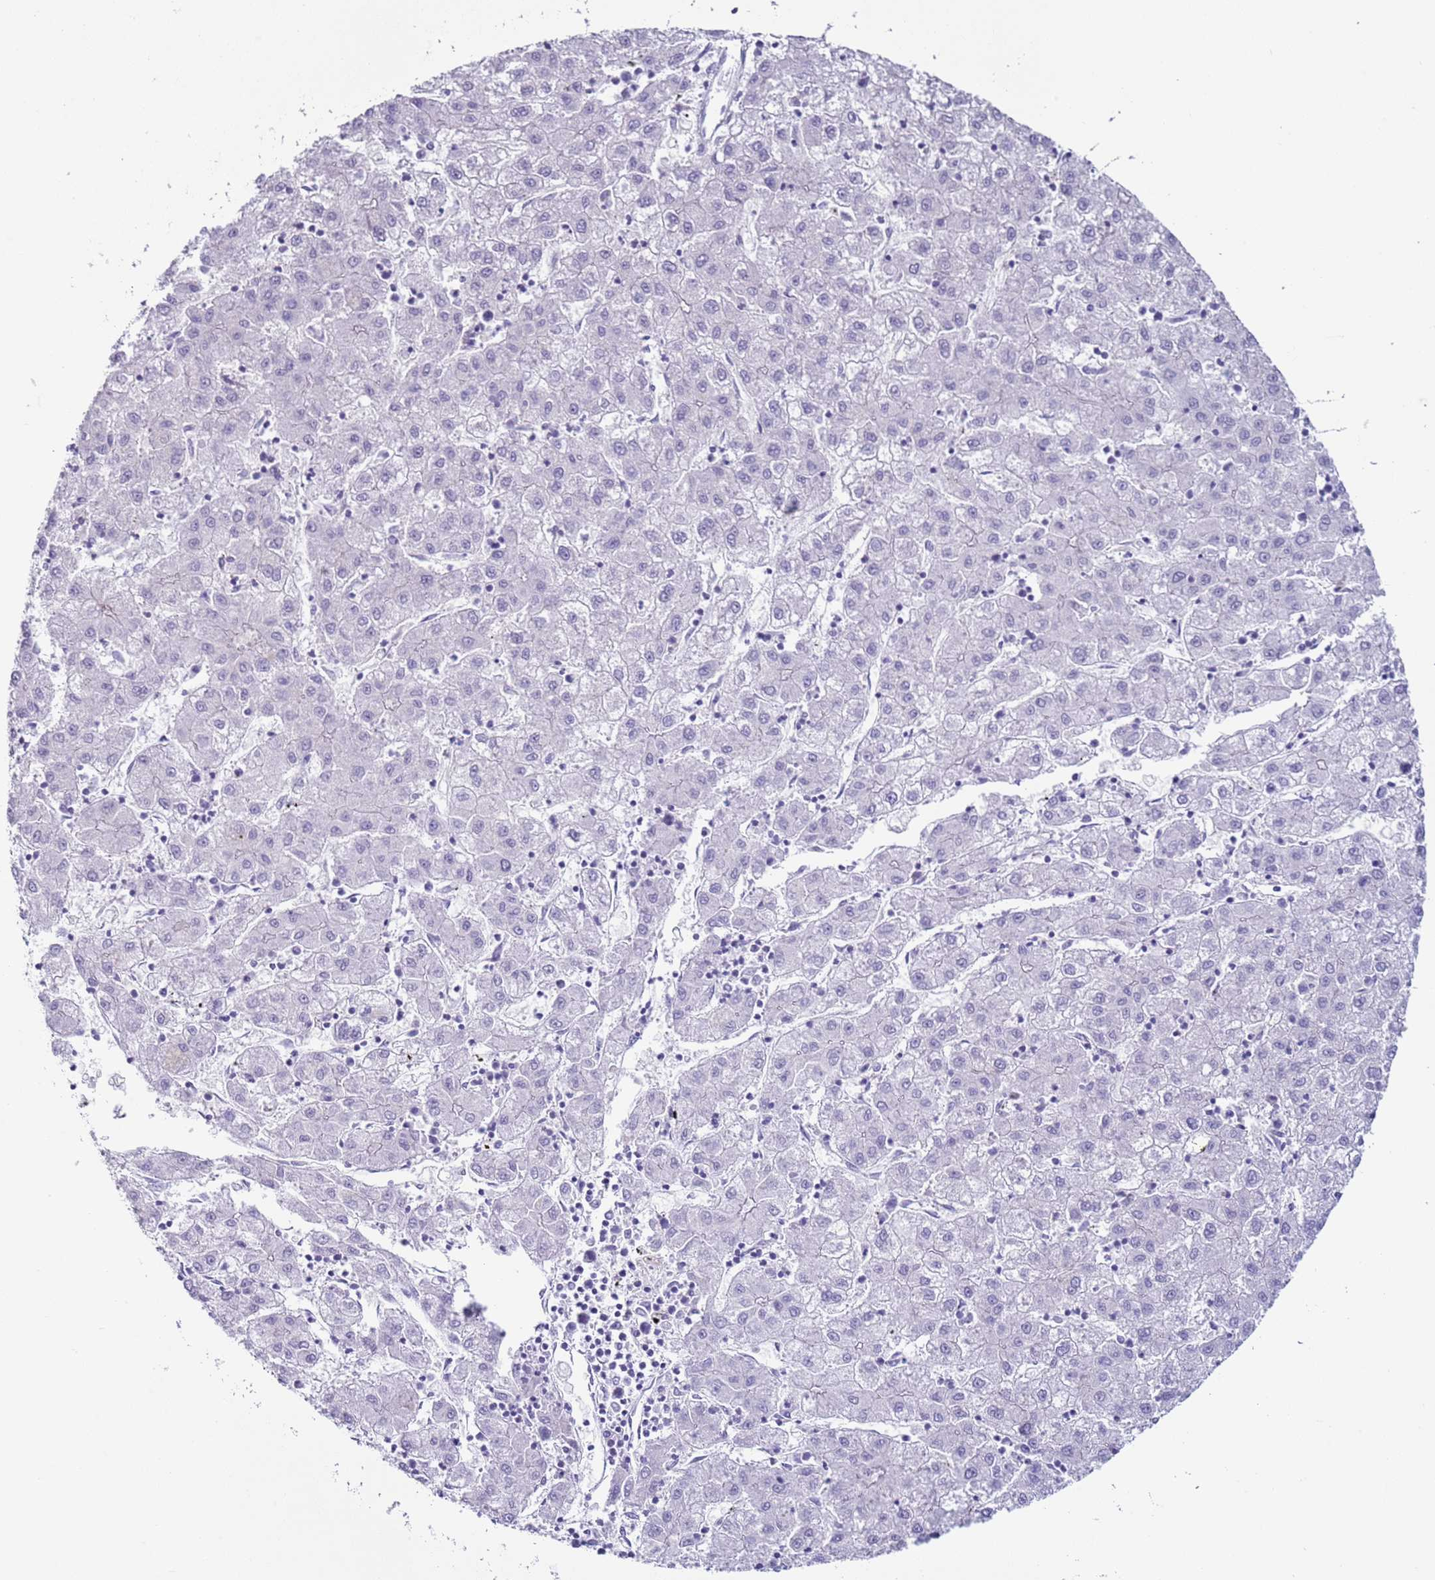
{"staining": {"intensity": "negative", "quantity": "none", "location": "none"}, "tissue": "liver cancer", "cell_type": "Tumor cells", "image_type": "cancer", "snomed": [{"axis": "morphology", "description": "Carcinoma, Hepatocellular, NOS"}, {"axis": "topography", "description": "Liver"}], "caption": "This is an immunohistochemistry photomicrograph of liver cancer (hepatocellular carcinoma). There is no staining in tumor cells.", "gene": "NPAP1", "patient": {"sex": "male", "age": 72}}